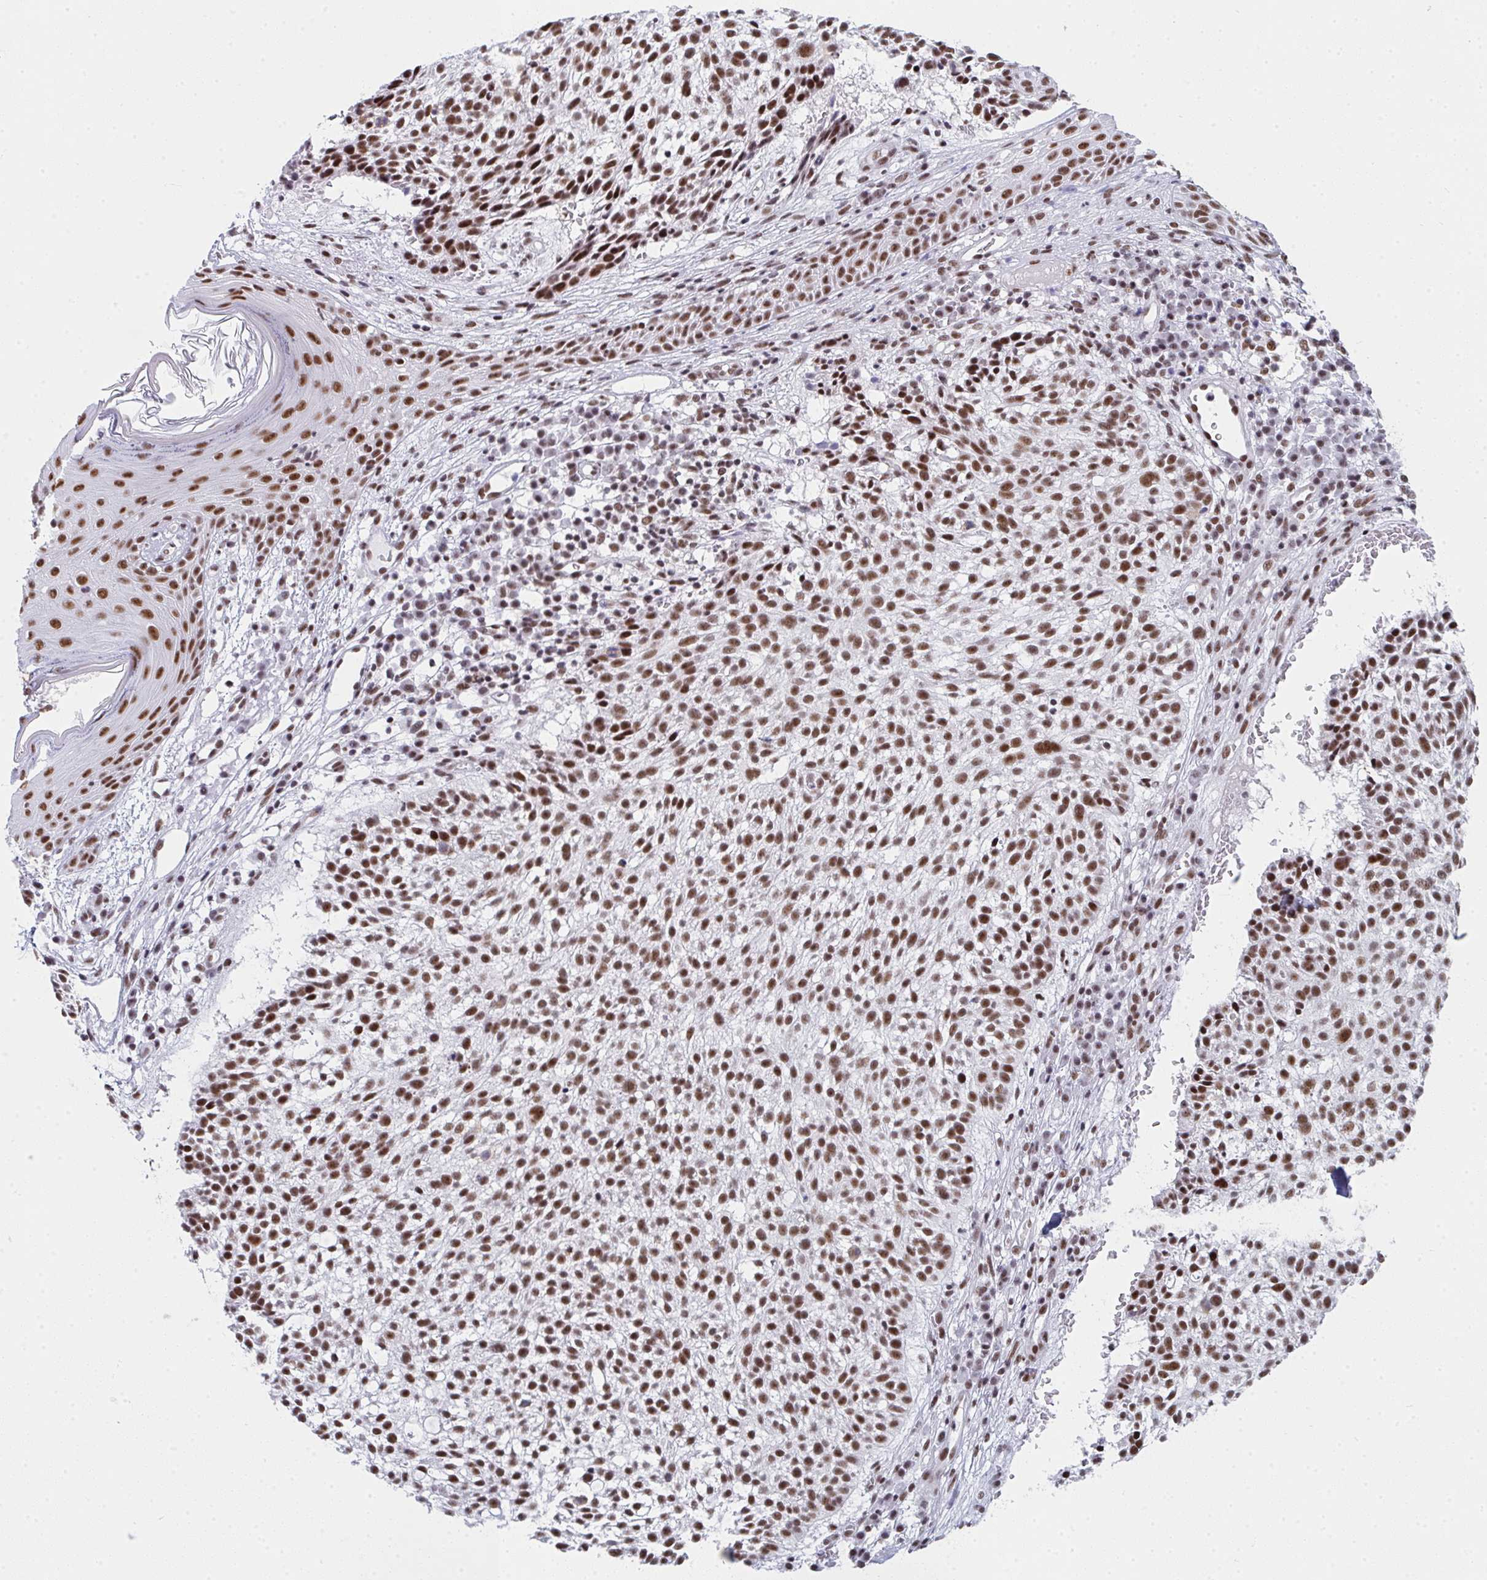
{"staining": {"intensity": "moderate", "quantity": ">75%", "location": "nuclear"}, "tissue": "skin cancer", "cell_type": "Tumor cells", "image_type": "cancer", "snomed": [{"axis": "morphology", "description": "Basal cell carcinoma"}, {"axis": "topography", "description": "Skin"}, {"axis": "topography", "description": "Skin of scalp"}], "caption": "Immunohistochemistry (IHC) of skin basal cell carcinoma shows medium levels of moderate nuclear expression in approximately >75% of tumor cells.", "gene": "SNRNP70", "patient": {"sex": "female", "age": 45}}